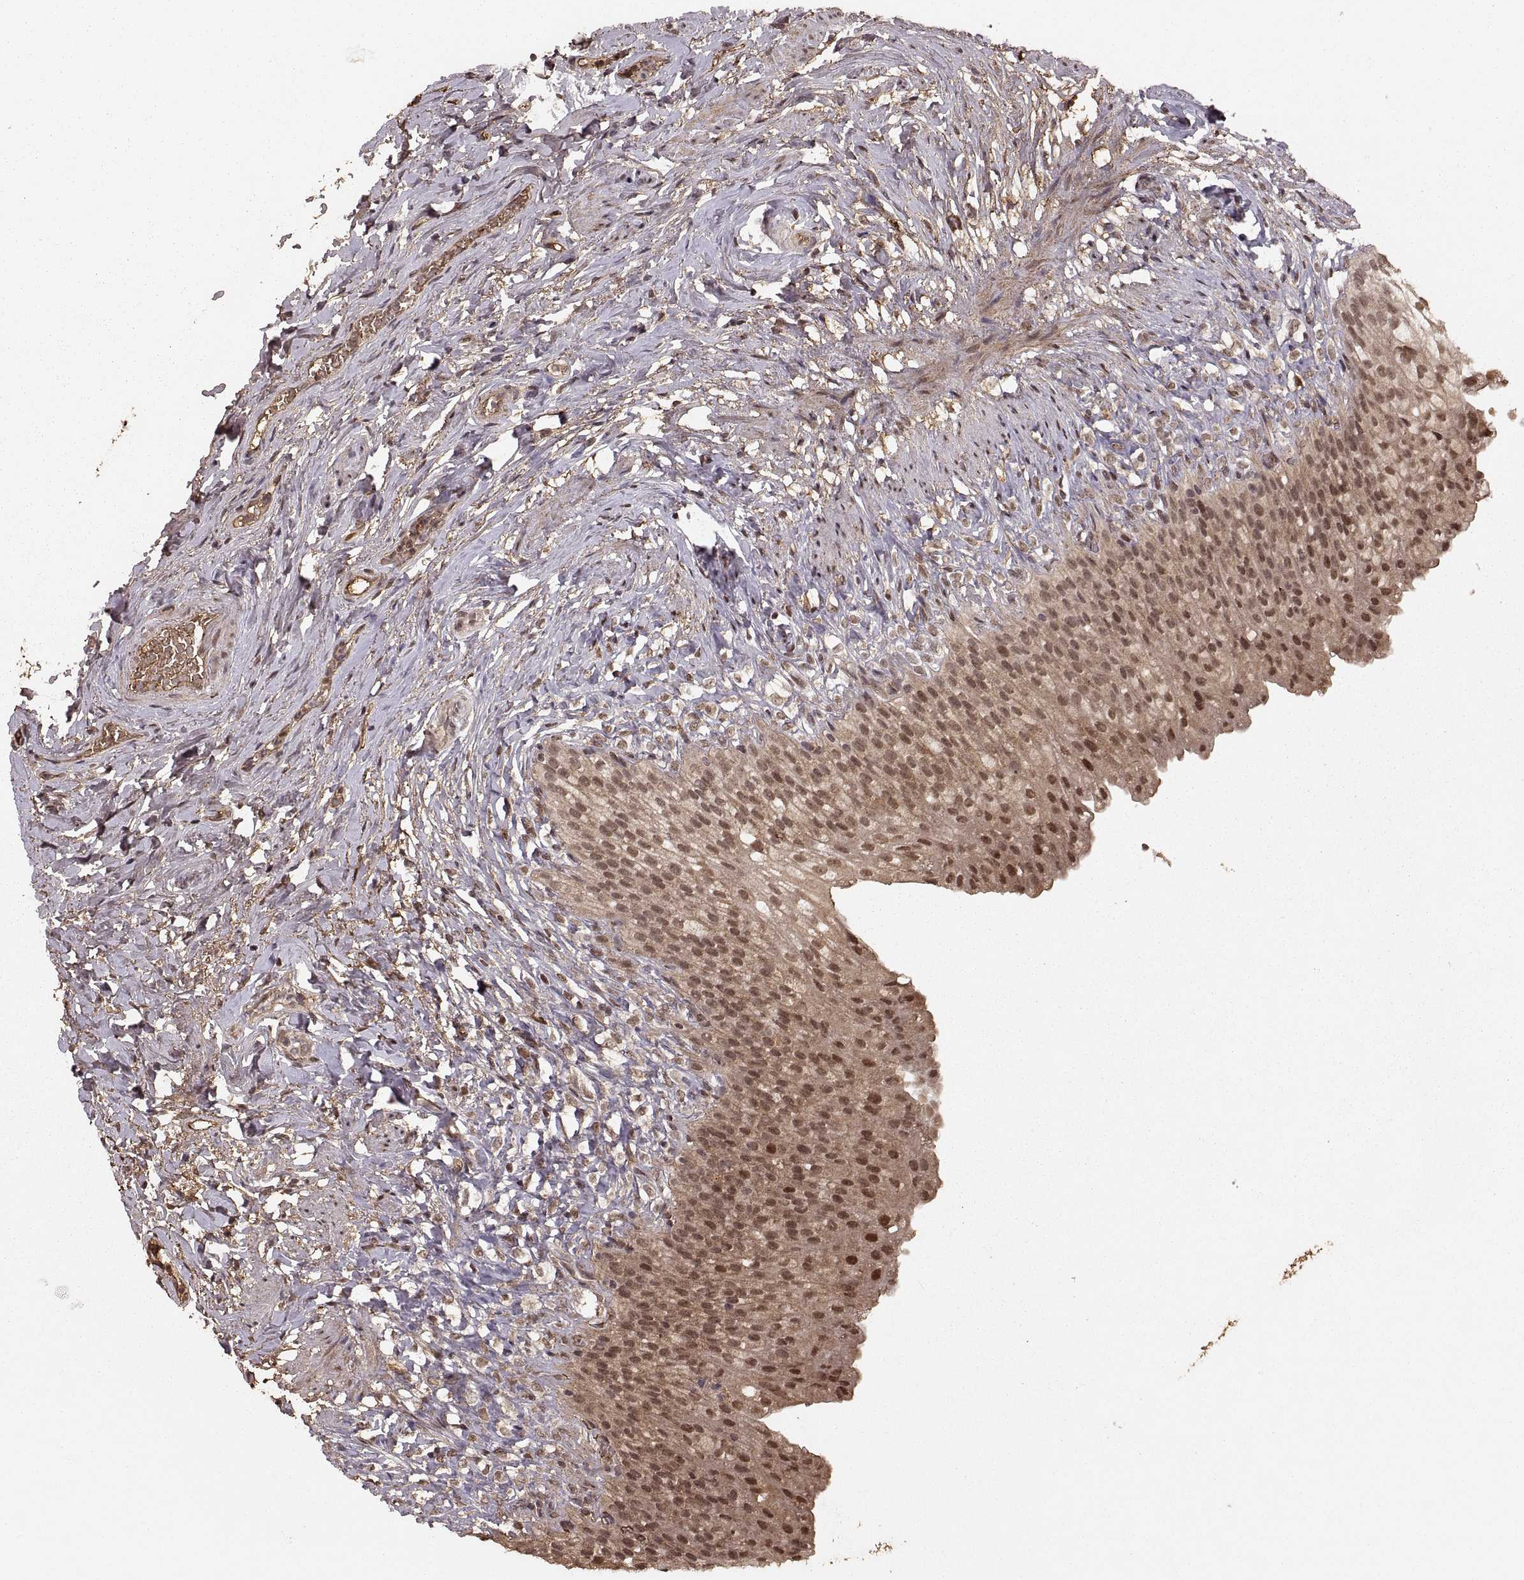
{"staining": {"intensity": "moderate", "quantity": ">75%", "location": "cytoplasmic/membranous,nuclear"}, "tissue": "urinary bladder", "cell_type": "Urothelial cells", "image_type": "normal", "snomed": [{"axis": "morphology", "description": "Normal tissue, NOS"}, {"axis": "topography", "description": "Urinary bladder"}], "caption": "Protein expression by immunohistochemistry (IHC) exhibits moderate cytoplasmic/membranous,nuclear staining in about >75% of urothelial cells in normal urinary bladder. (DAB = brown stain, brightfield microscopy at high magnification).", "gene": "RFT1", "patient": {"sex": "male", "age": 76}}